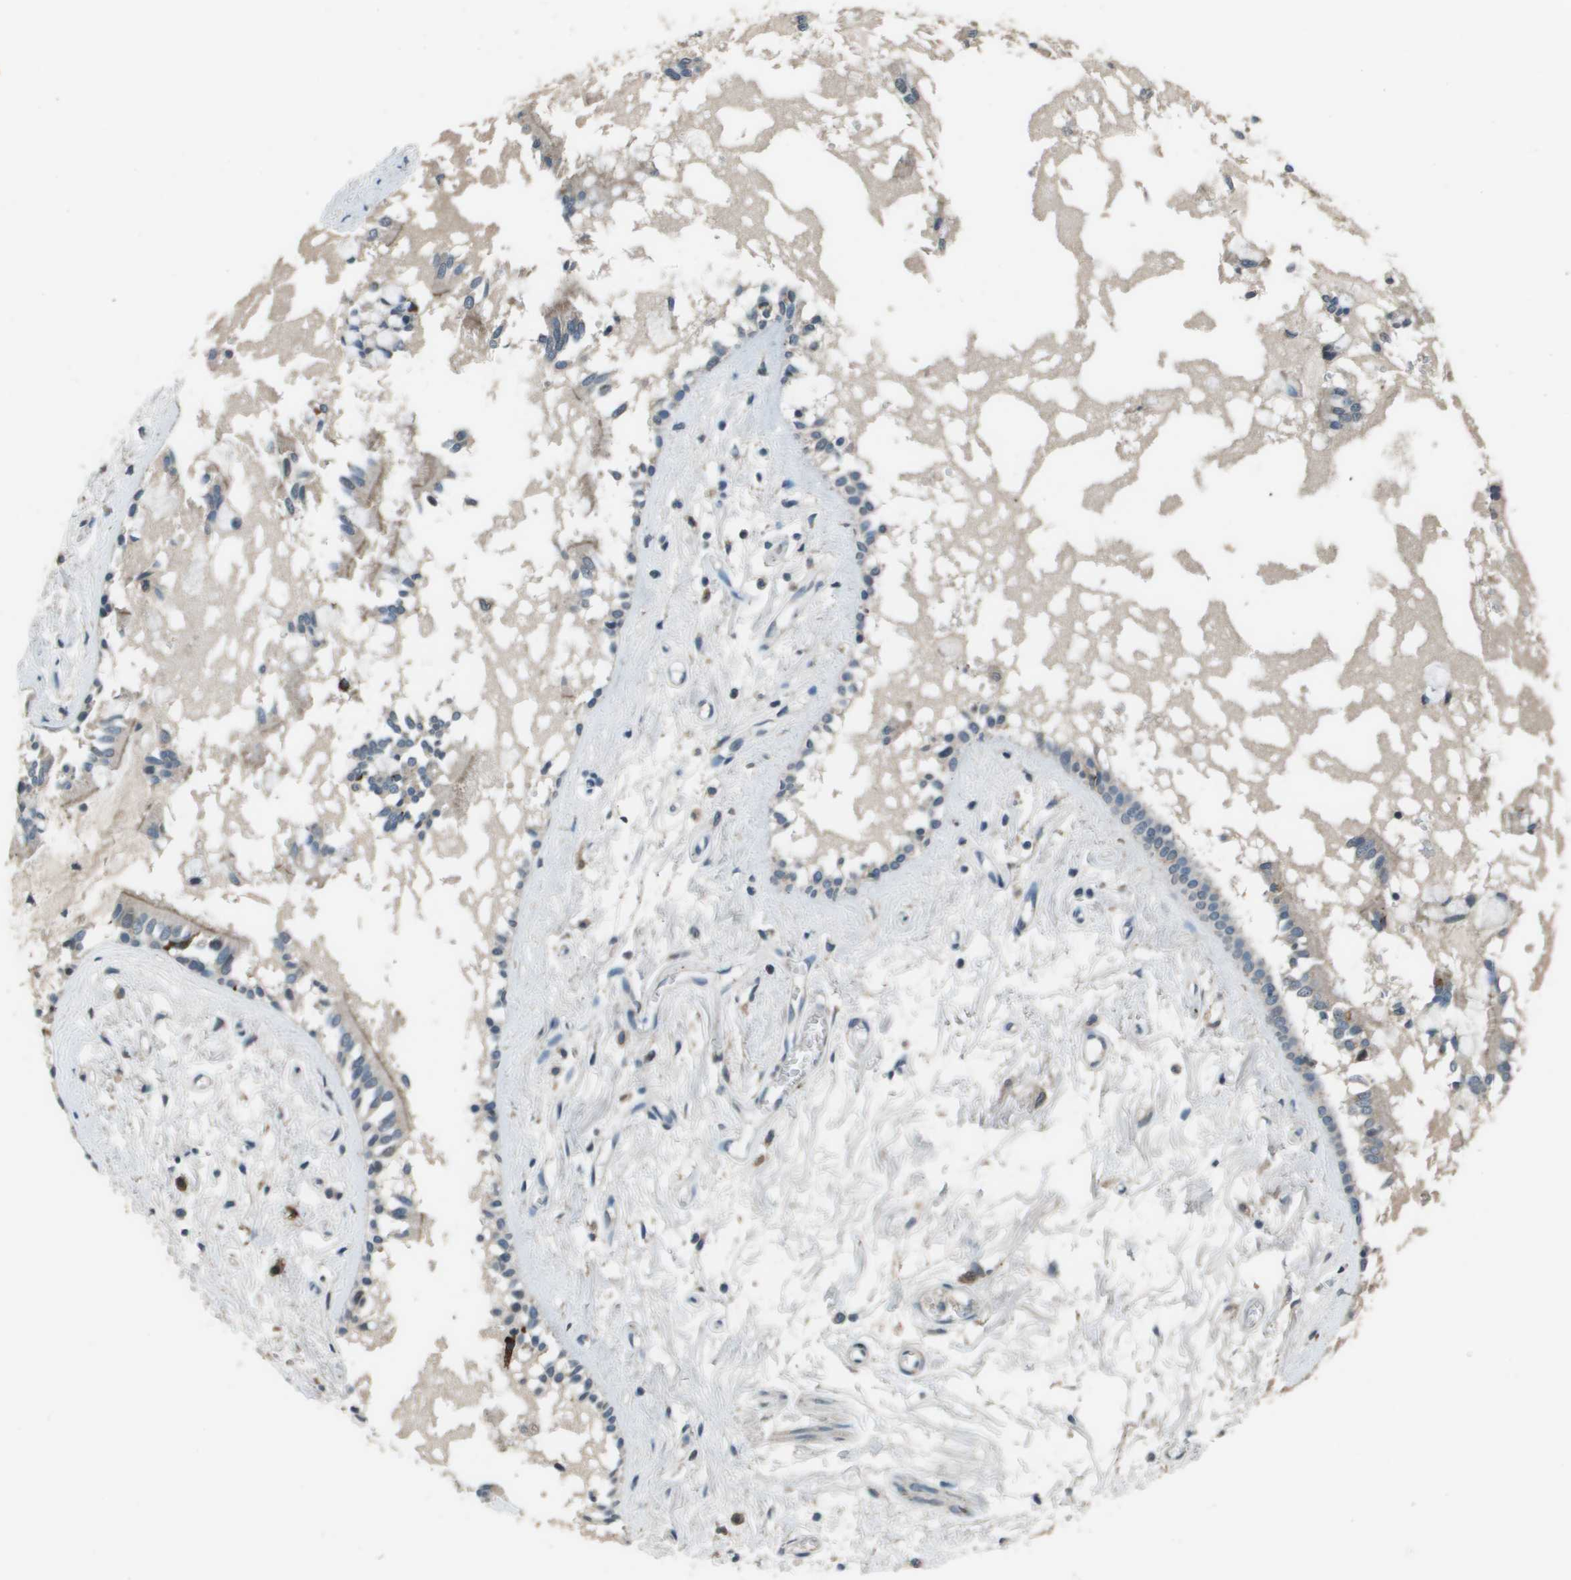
{"staining": {"intensity": "moderate", "quantity": "25%-75%", "location": "cytoplasmic/membranous"}, "tissue": "bronchus", "cell_type": "Respiratory epithelial cells", "image_type": "normal", "snomed": [{"axis": "morphology", "description": "Normal tissue, NOS"}, {"axis": "morphology", "description": "Inflammation, NOS"}, {"axis": "topography", "description": "Cartilage tissue"}, {"axis": "topography", "description": "Lung"}], "caption": "A photomicrograph of human bronchus stained for a protein demonstrates moderate cytoplasmic/membranous brown staining in respiratory epithelial cells. The protein of interest is shown in brown color, while the nuclei are stained blue.", "gene": "GOSR2", "patient": {"sex": "male", "age": 71}}